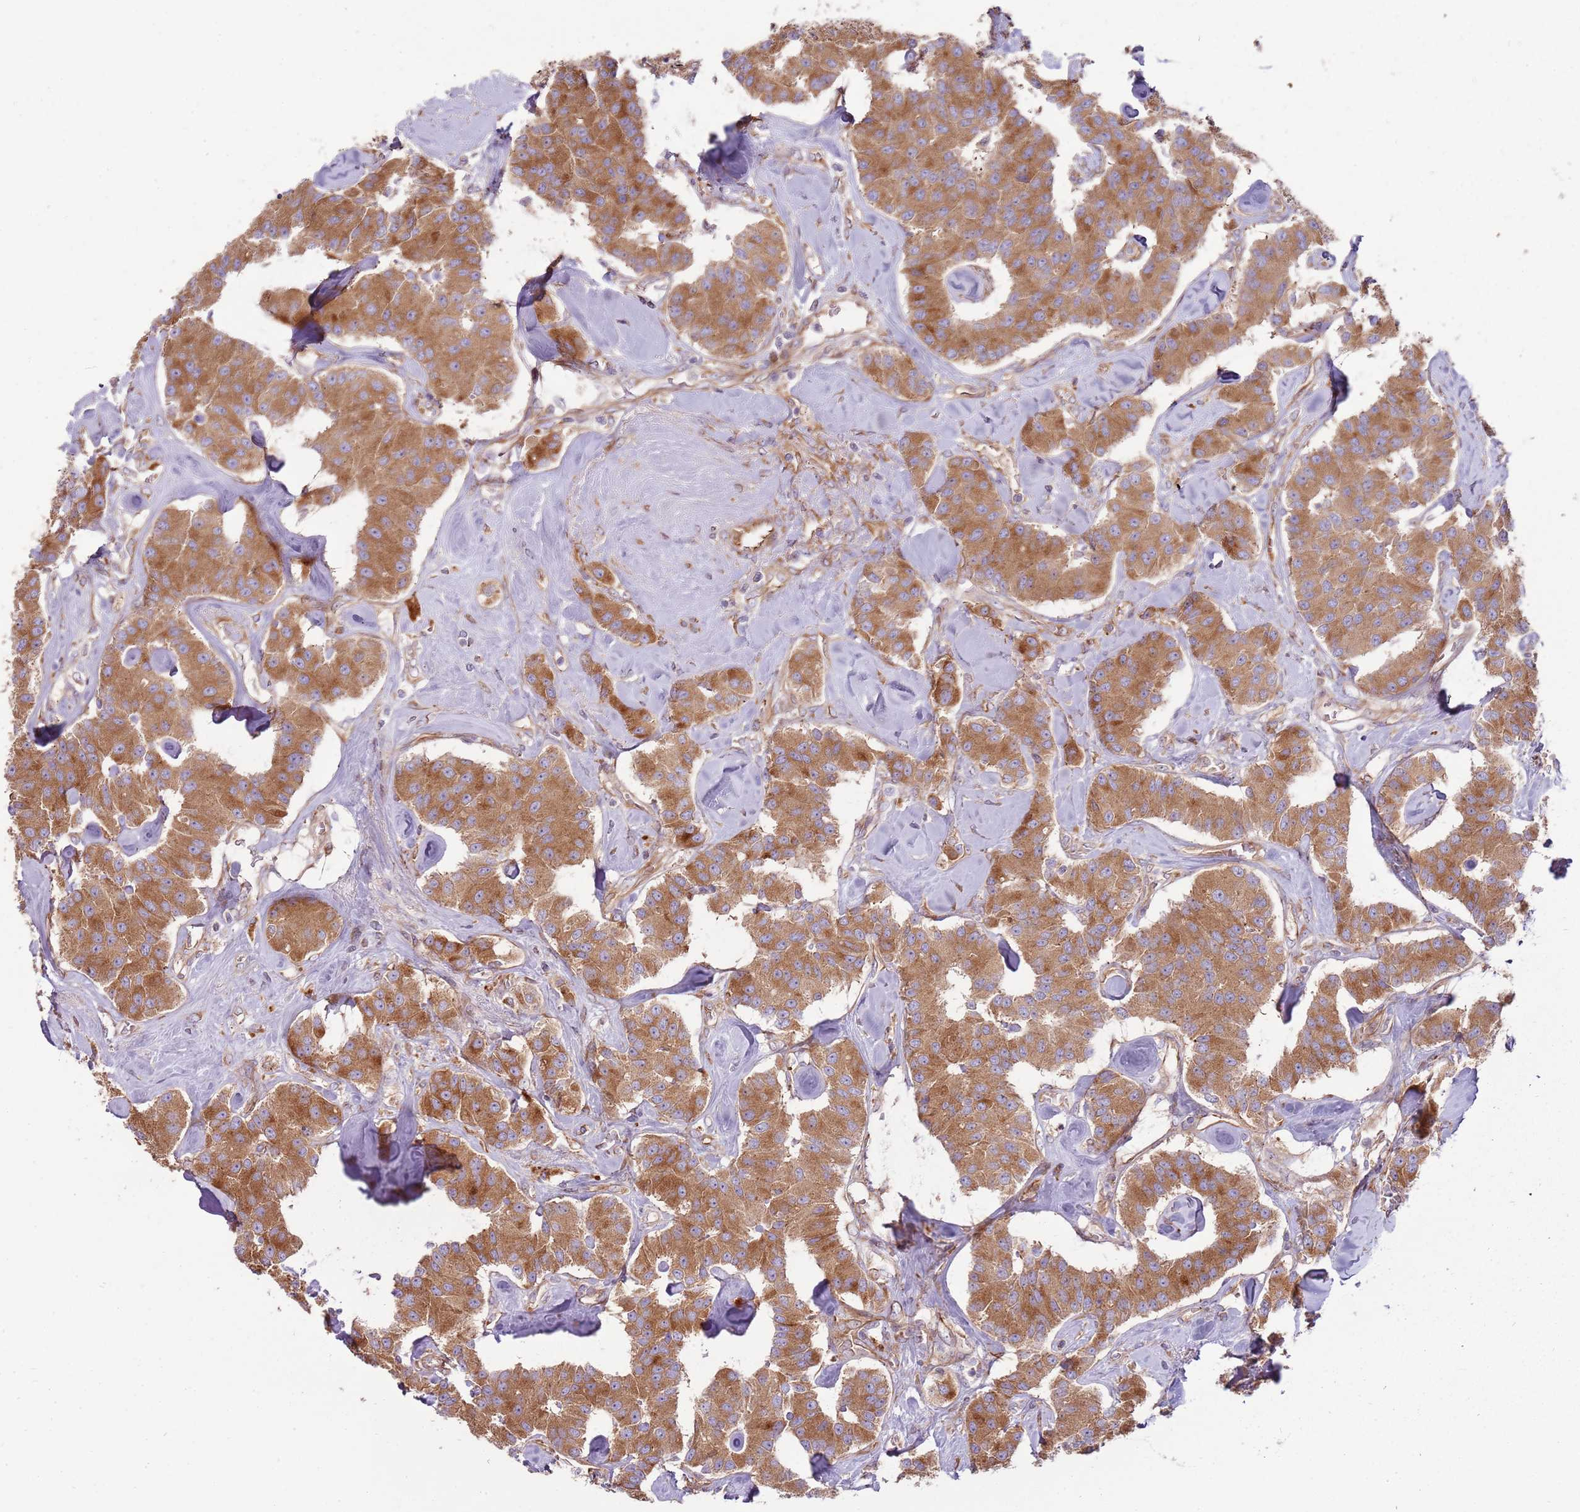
{"staining": {"intensity": "moderate", "quantity": ">75%", "location": "cytoplasmic/membranous"}, "tissue": "carcinoid", "cell_type": "Tumor cells", "image_type": "cancer", "snomed": [{"axis": "morphology", "description": "Carcinoid, malignant, NOS"}, {"axis": "topography", "description": "Pancreas"}], "caption": "Carcinoid (malignant) was stained to show a protein in brown. There is medium levels of moderate cytoplasmic/membranous expression in approximately >75% of tumor cells.", "gene": "EMC1", "patient": {"sex": "male", "age": 41}}